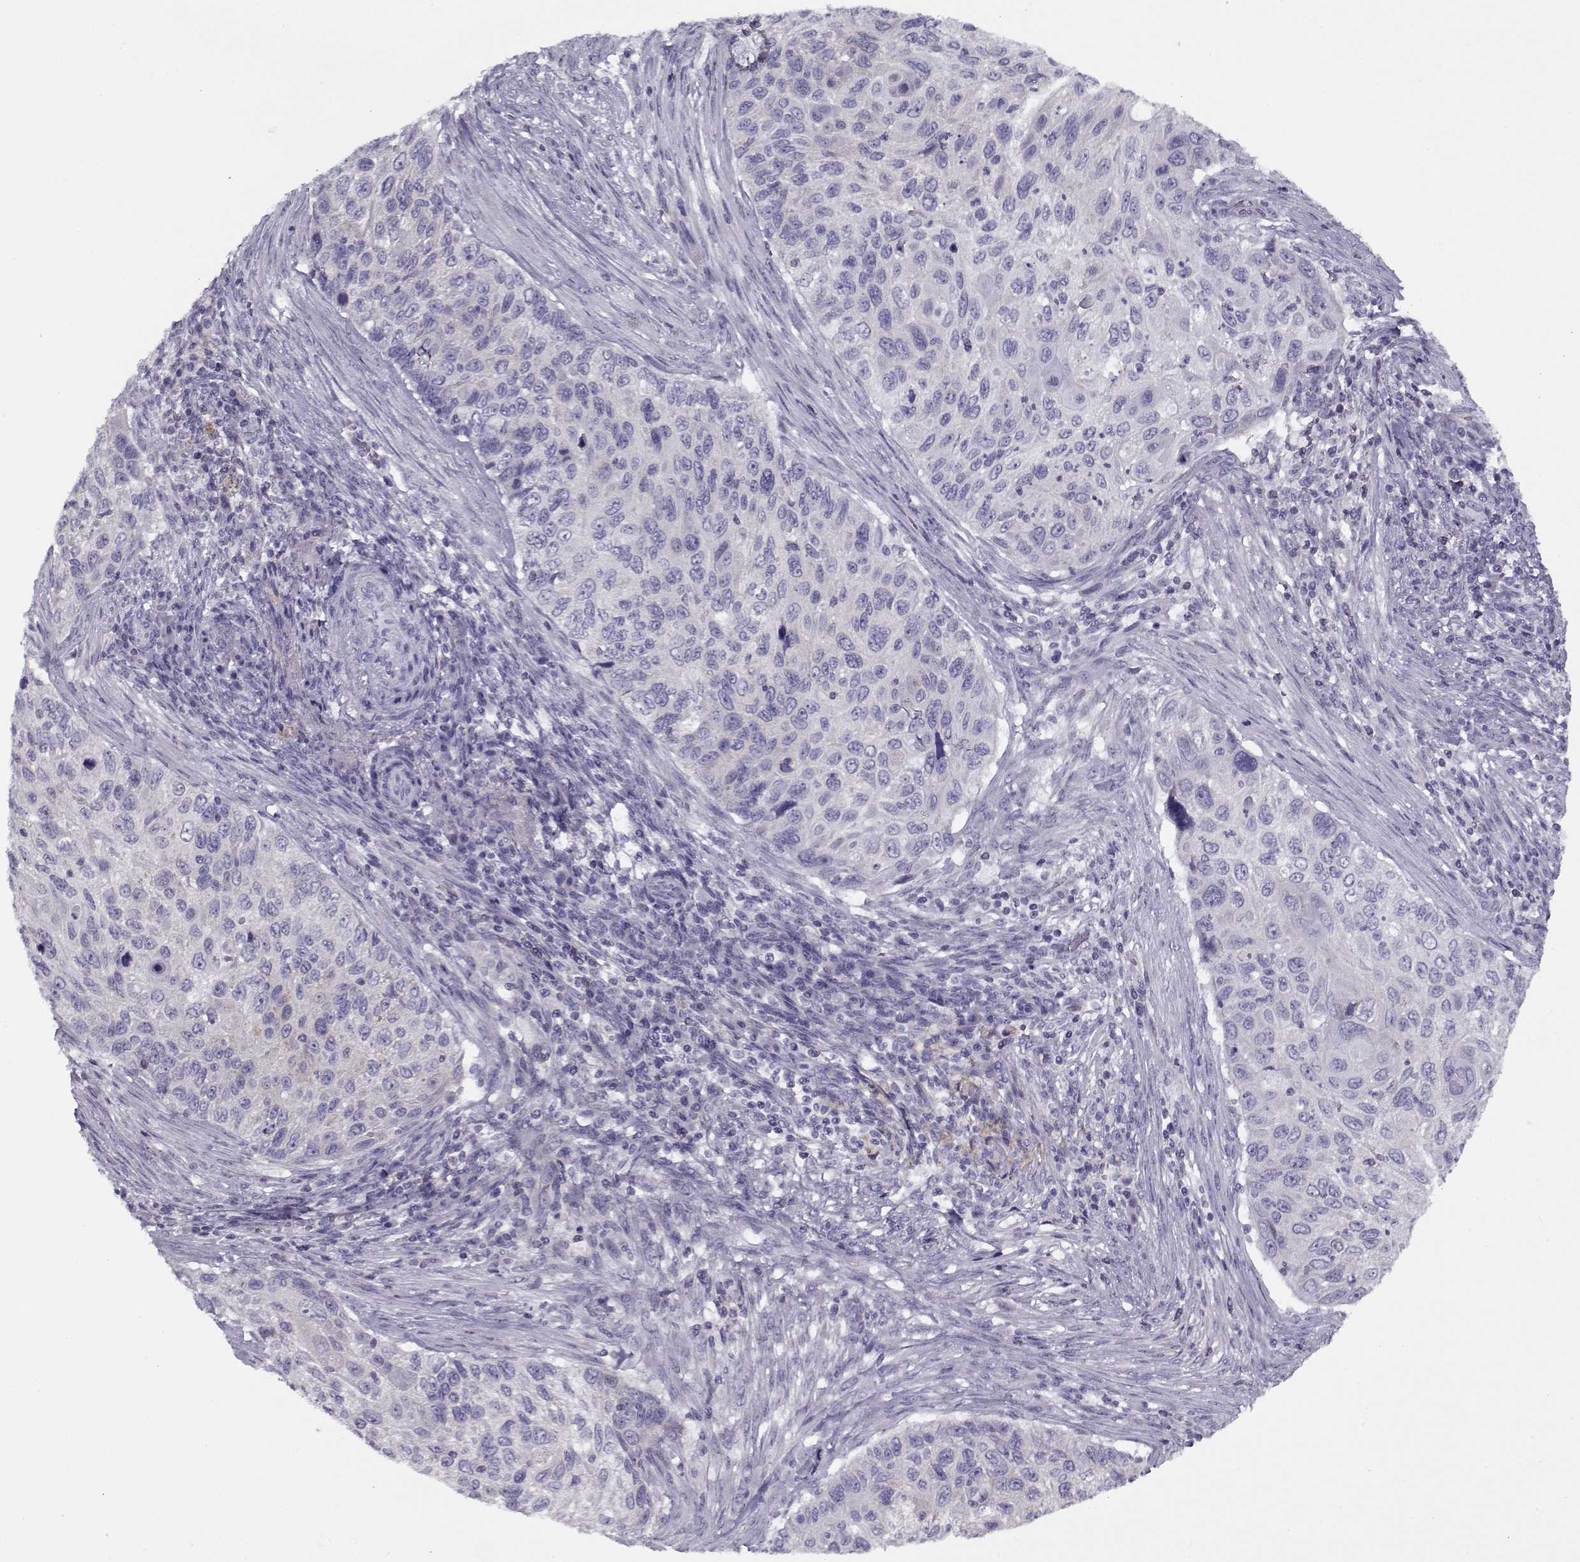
{"staining": {"intensity": "negative", "quantity": "none", "location": "none"}, "tissue": "cervical cancer", "cell_type": "Tumor cells", "image_type": "cancer", "snomed": [{"axis": "morphology", "description": "Squamous cell carcinoma, NOS"}, {"axis": "topography", "description": "Cervix"}], "caption": "Protein analysis of cervical cancer shows no significant expression in tumor cells. (IHC, brightfield microscopy, high magnification).", "gene": "PP2D1", "patient": {"sex": "female", "age": 70}}